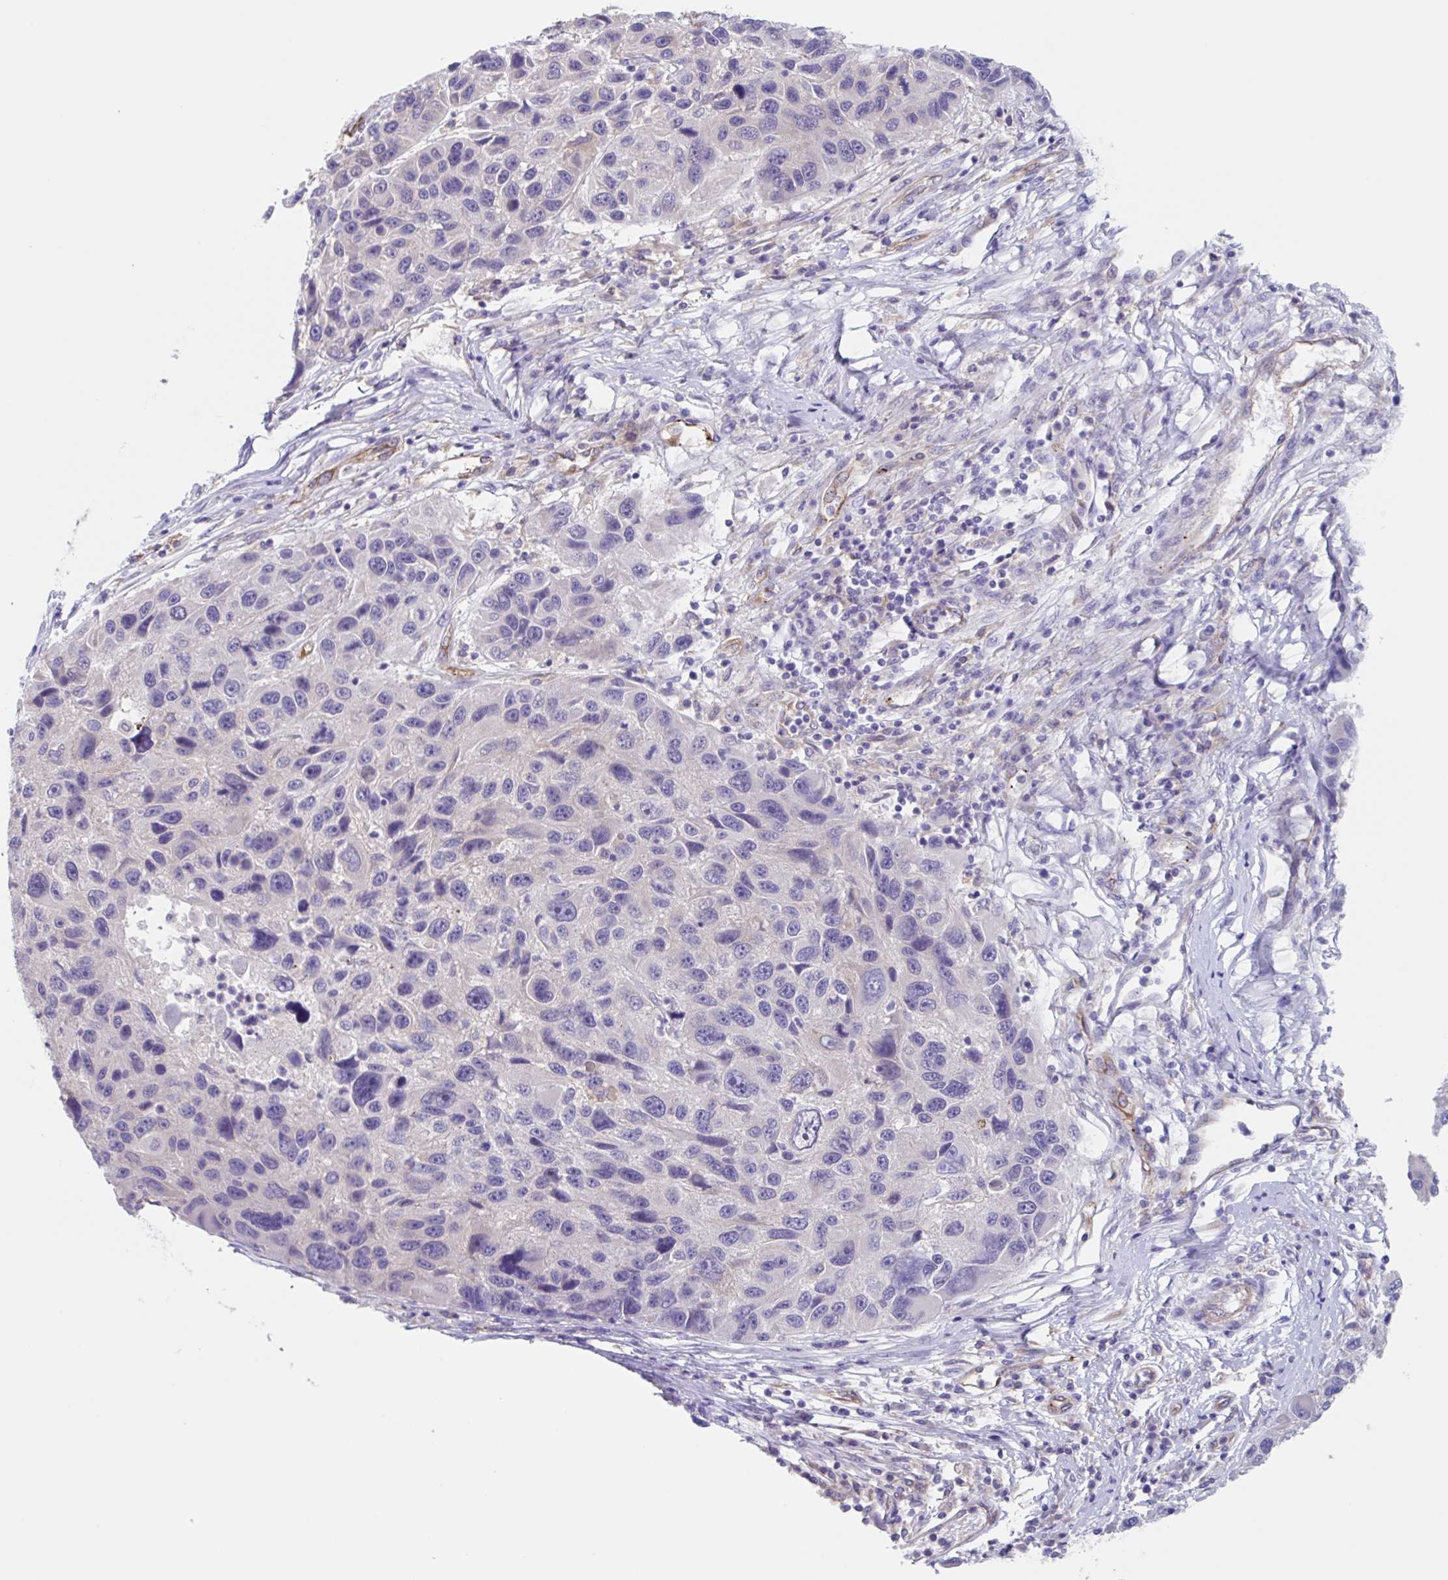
{"staining": {"intensity": "negative", "quantity": "none", "location": "none"}, "tissue": "melanoma", "cell_type": "Tumor cells", "image_type": "cancer", "snomed": [{"axis": "morphology", "description": "Malignant melanoma, NOS"}, {"axis": "topography", "description": "Skin"}], "caption": "High power microscopy image of an immunohistochemistry photomicrograph of malignant melanoma, revealing no significant positivity in tumor cells.", "gene": "EHD4", "patient": {"sex": "male", "age": 53}}